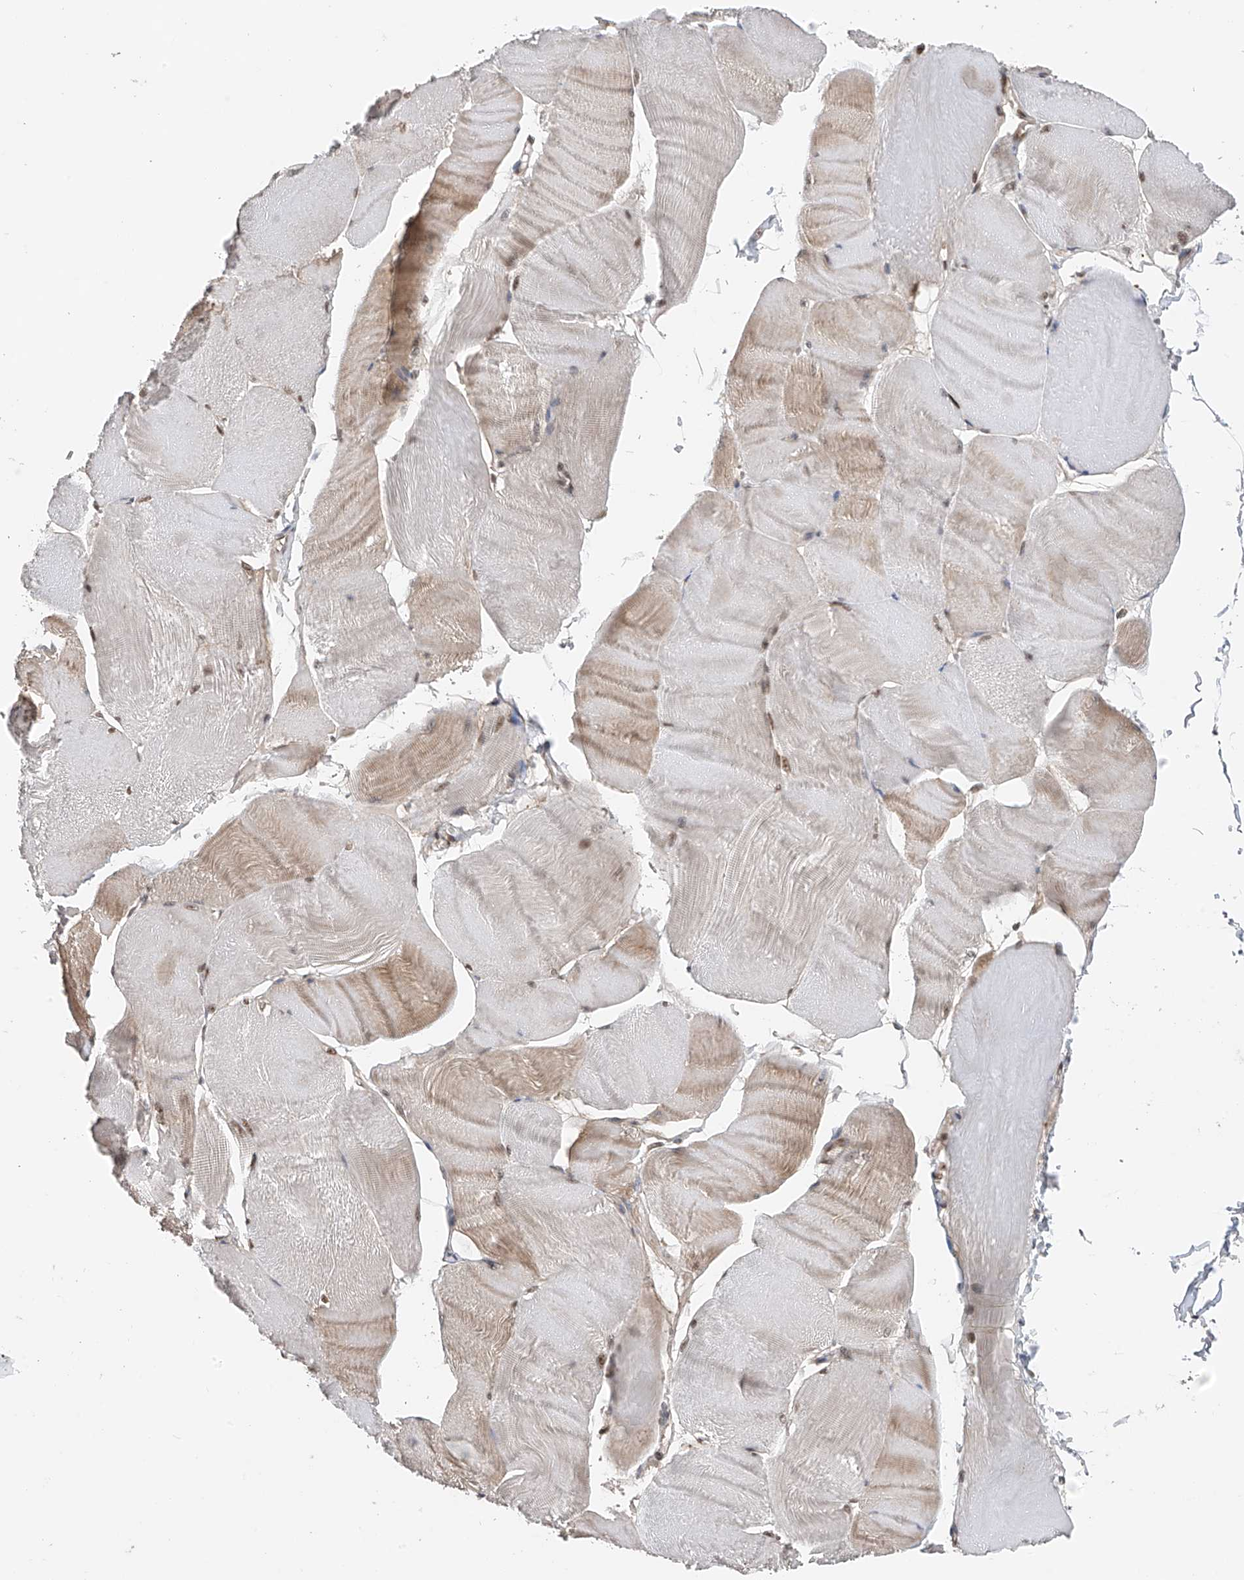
{"staining": {"intensity": "moderate", "quantity": "25%-75%", "location": "cytoplasmic/membranous,nuclear"}, "tissue": "skeletal muscle", "cell_type": "Myocytes", "image_type": "normal", "snomed": [{"axis": "morphology", "description": "Normal tissue, NOS"}, {"axis": "morphology", "description": "Basal cell carcinoma"}, {"axis": "topography", "description": "Skeletal muscle"}], "caption": "Immunohistochemistry histopathology image of unremarkable skeletal muscle: skeletal muscle stained using immunohistochemistry (IHC) exhibits medium levels of moderate protein expression localized specifically in the cytoplasmic/membranous,nuclear of myocytes, appearing as a cytoplasmic/membranous,nuclear brown color.", "gene": "DNAJC9", "patient": {"sex": "female", "age": 64}}